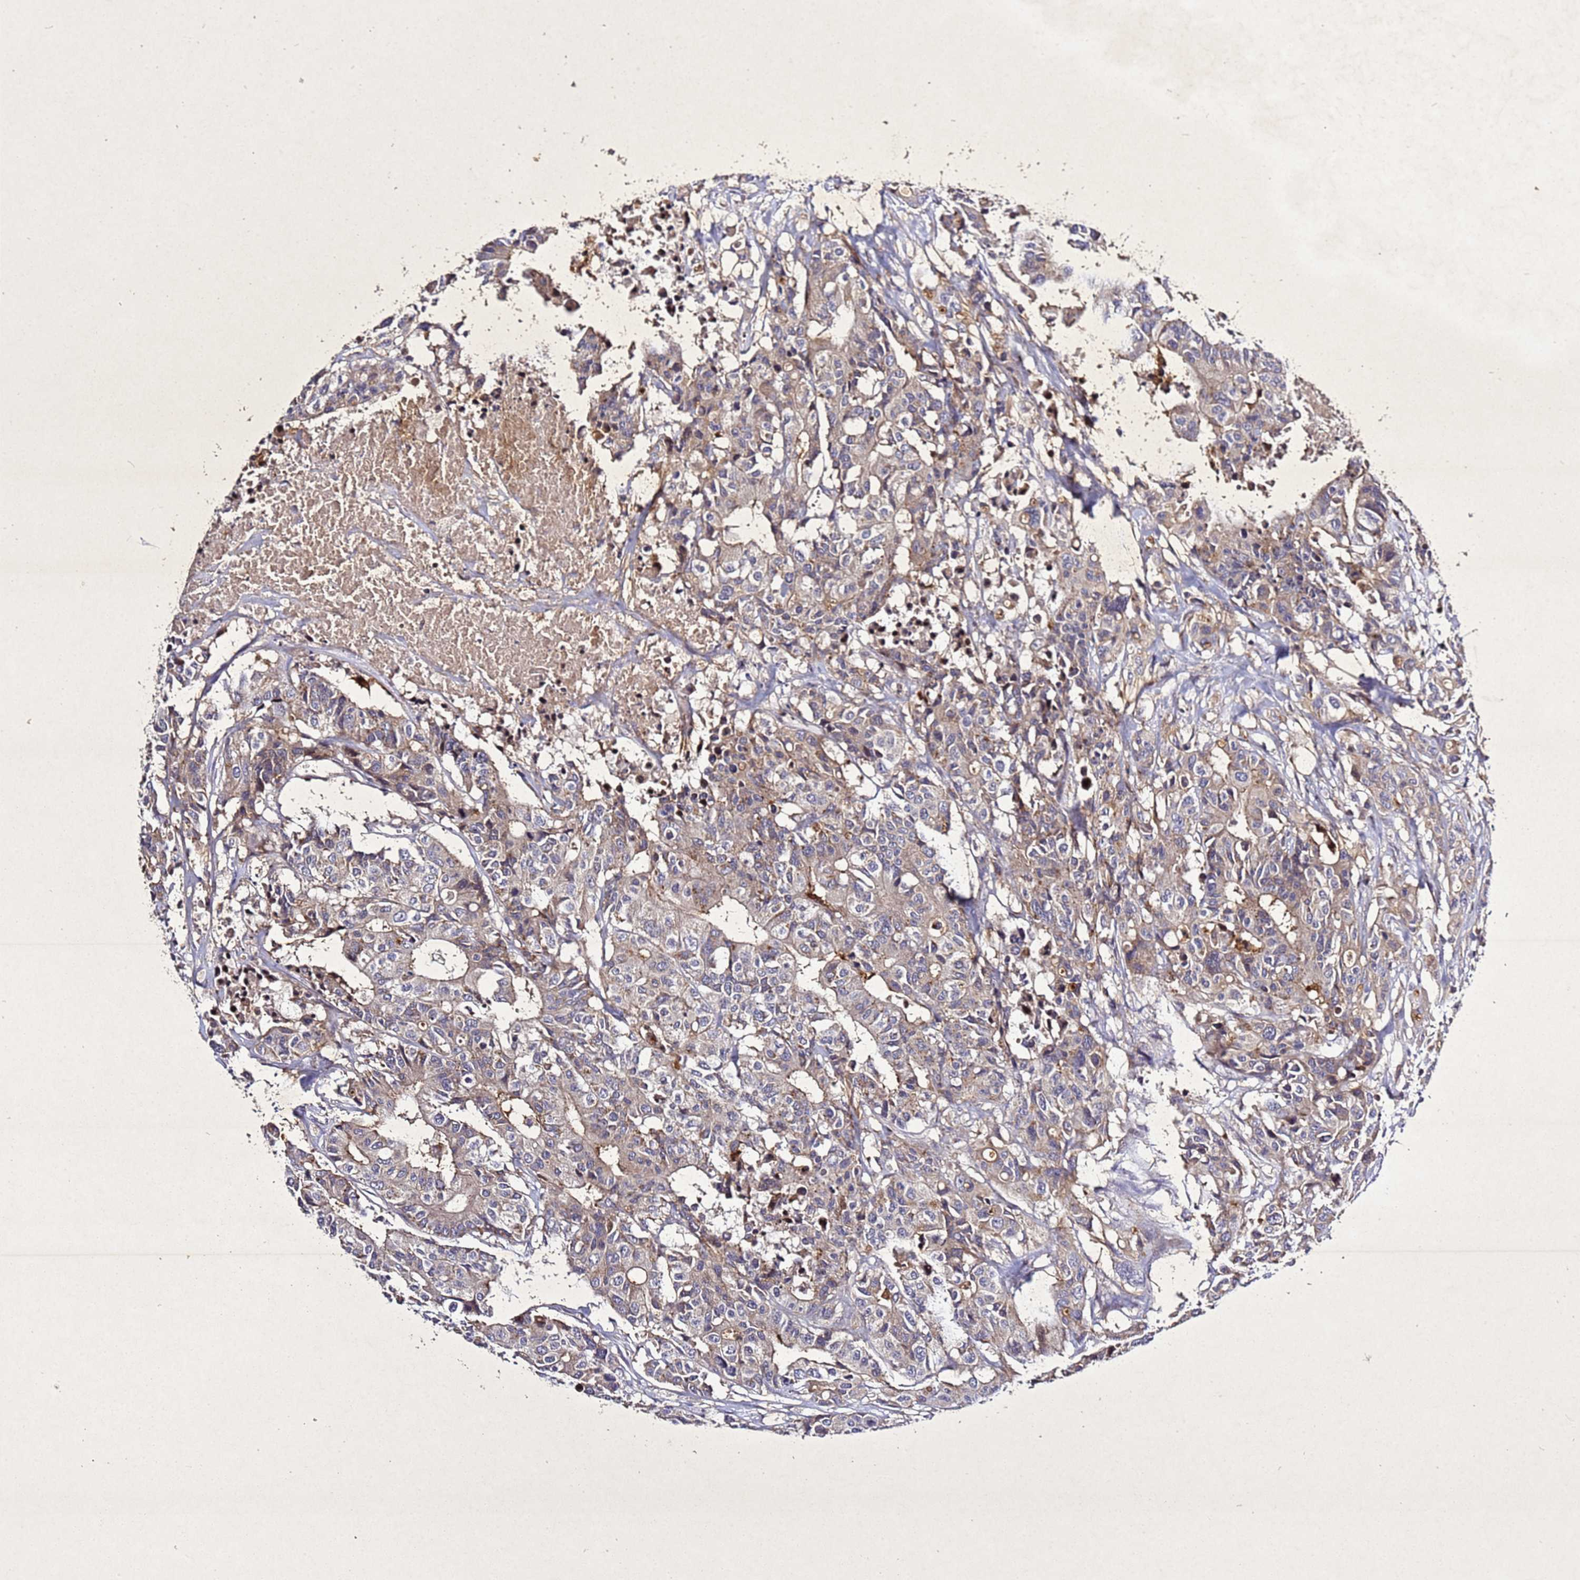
{"staining": {"intensity": "weak", "quantity": "25%-75%", "location": "cytoplasmic/membranous"}, "tissue": "colorectal cancer", "cell_type": "Tumor cells", "image_type": "cancer", "snomed": [{"axis": "morphology", "description": "Adenocarcinoma, NOS"}, {"axis": "topography", "description": "Colon"}], "caption": "Protein analysis of colorectal cancer tissue displays weak cytoplasmic/membranous staining in about 25%-75% of tumor cells.", "gene": "SV2B", "patient": {"sex": "male", "age": 77}}